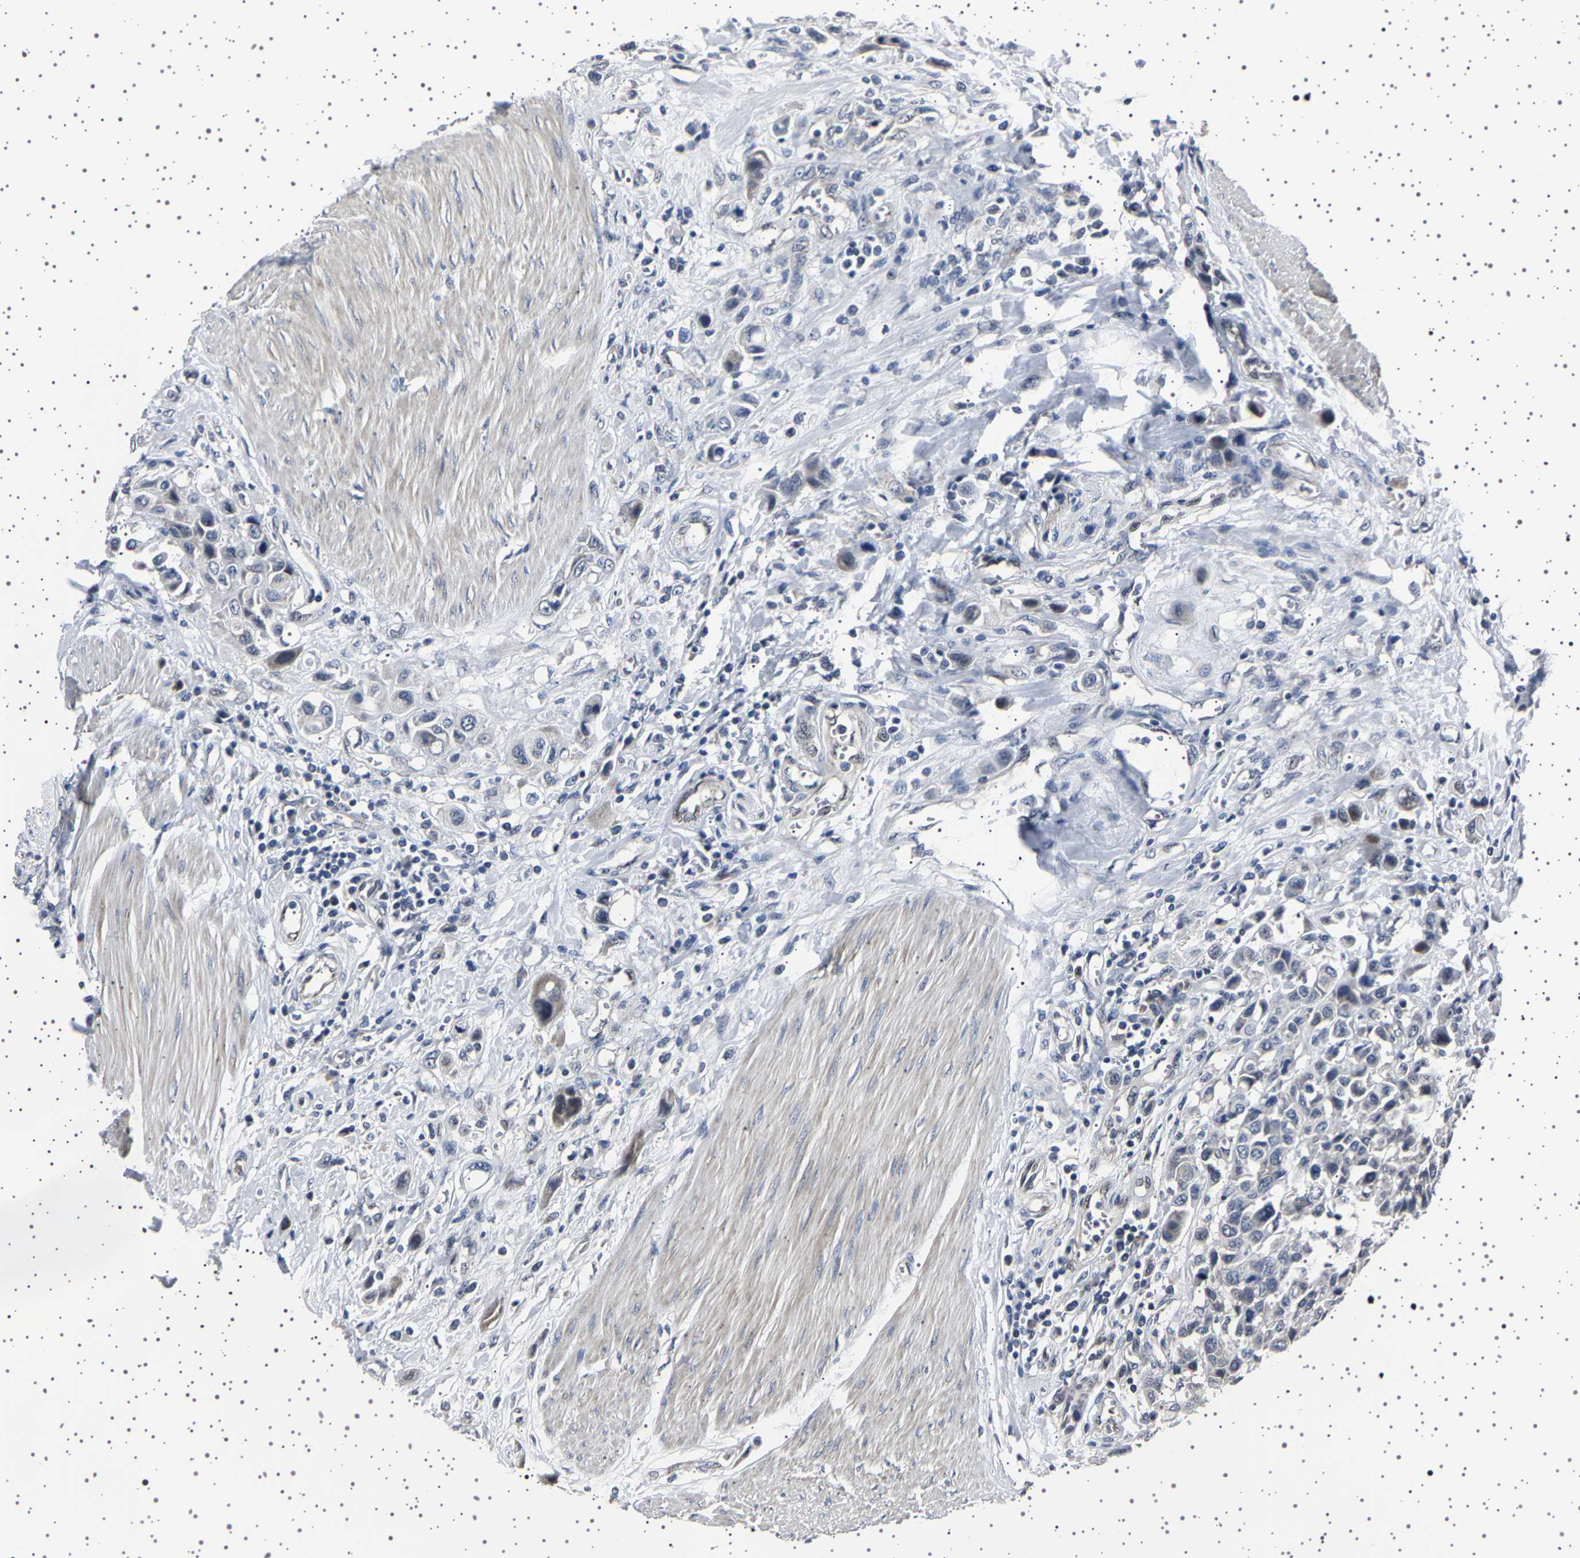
{"staining": {"intensity": "negative", "quantity": "none", "location": "none"}, "tissue": "urothelial cancer", "cell_type": "Tumor cells", "image_type": "cancer", "snomed": [{"axis": "morphology", "description": "Urothelial carcinoma, High grade"}, {"axis": "topography", "description": "Urinary bladder"}], "caption": "Immunohistochemistry (IHC) image of urothelial carcinoma (high-grade) stained for a protein (brown), which demonstrates no expression in tumor cells.", "gene": "IL10RB", "patient": {"sex": "male", "age": 50}}